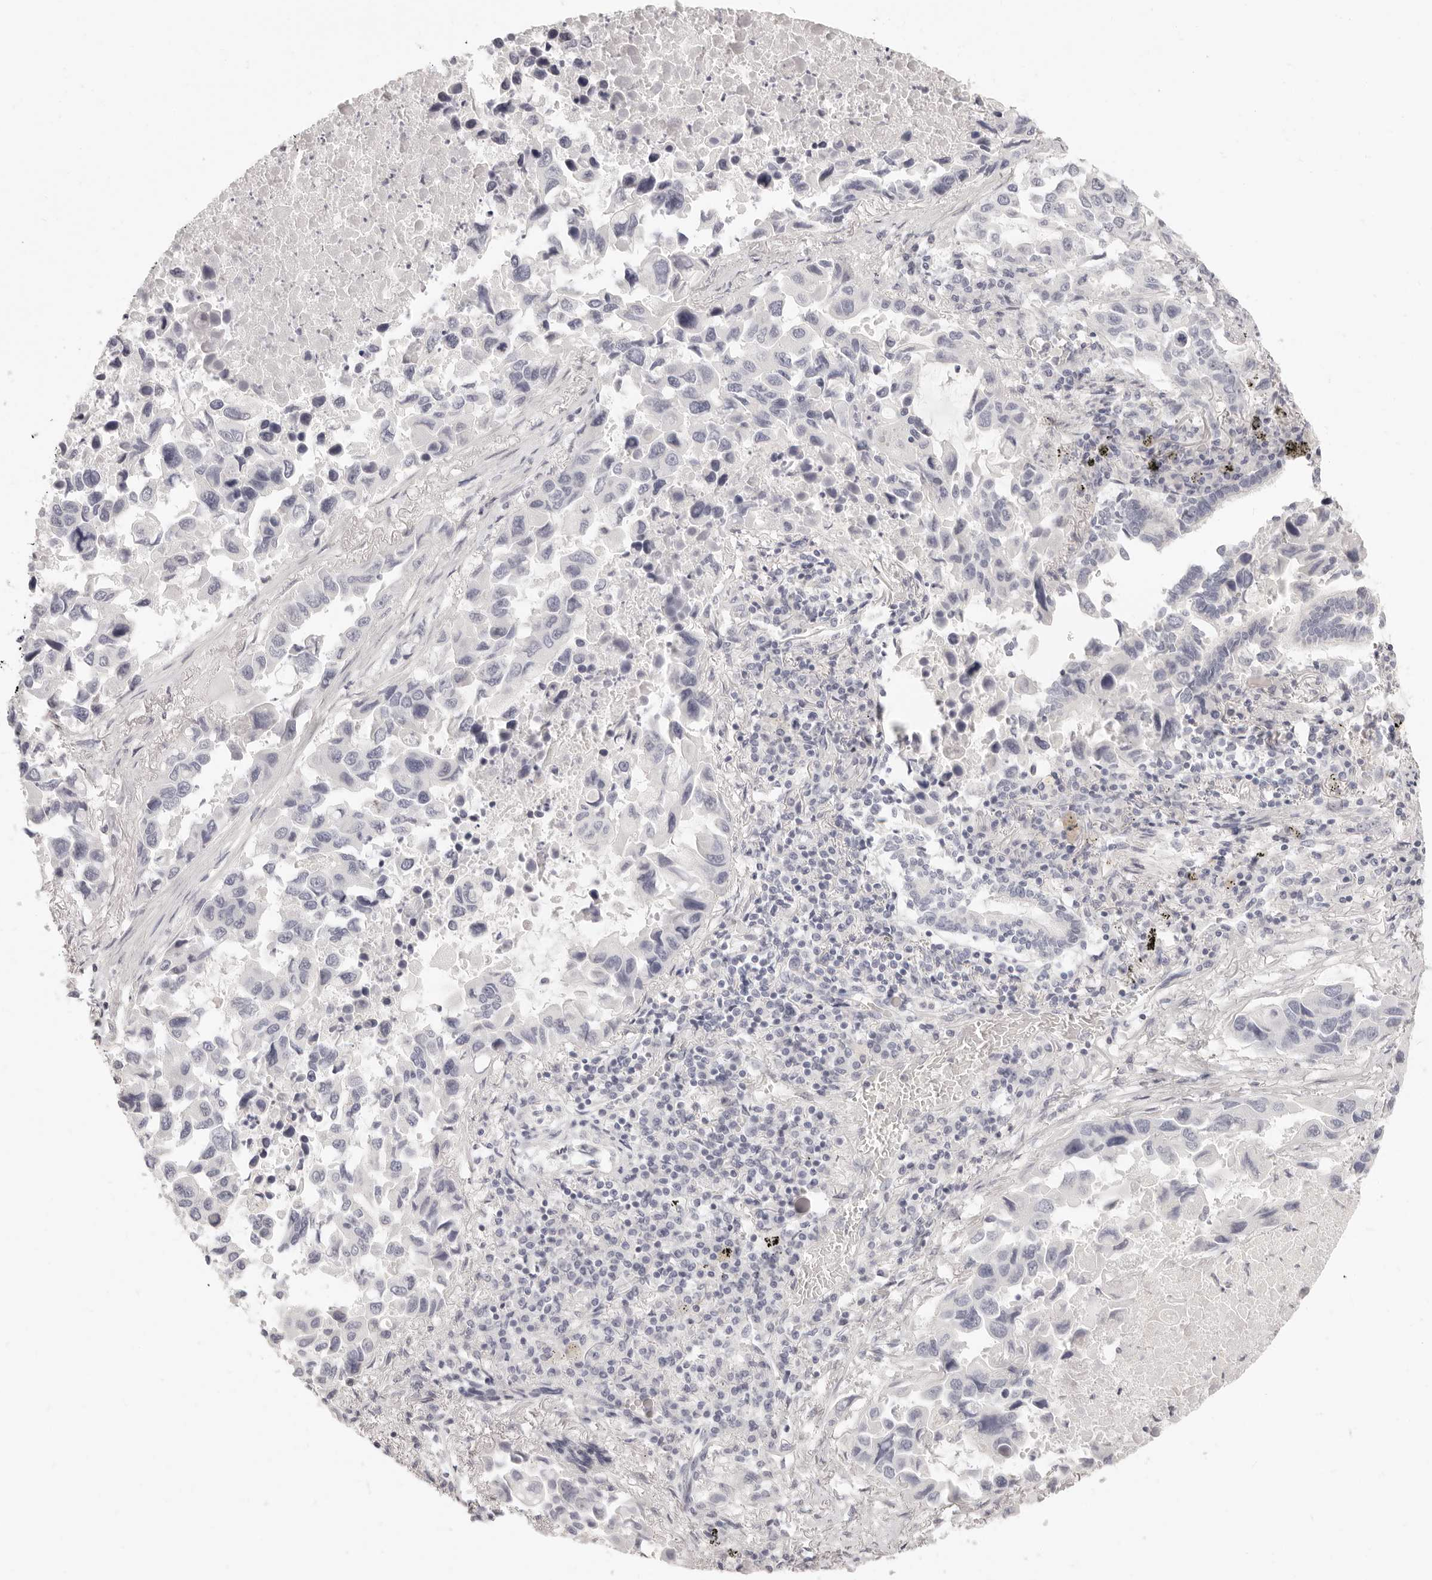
{"staining": {"intensity": "negative", "quantity": "none", "location": "none"}, "tissue": "lung cancer", "cell_type": "Tumor cells", "image_type": "cancer", "snomed": [{"axis": "morphology", "description": "Adenocarcinoma, NOS"}, {"axis": "topography", "description": "Lung"}], "caption": "IHC photomicrograph of lung cancer (adenocarcinoma) stained for a protein (brown), which exhibits no expression in tumor cells. (DAB IHC with hematoxylin counter stain).", "gene": "FABP1", "patient": {"sex": "male", "age": 64}}